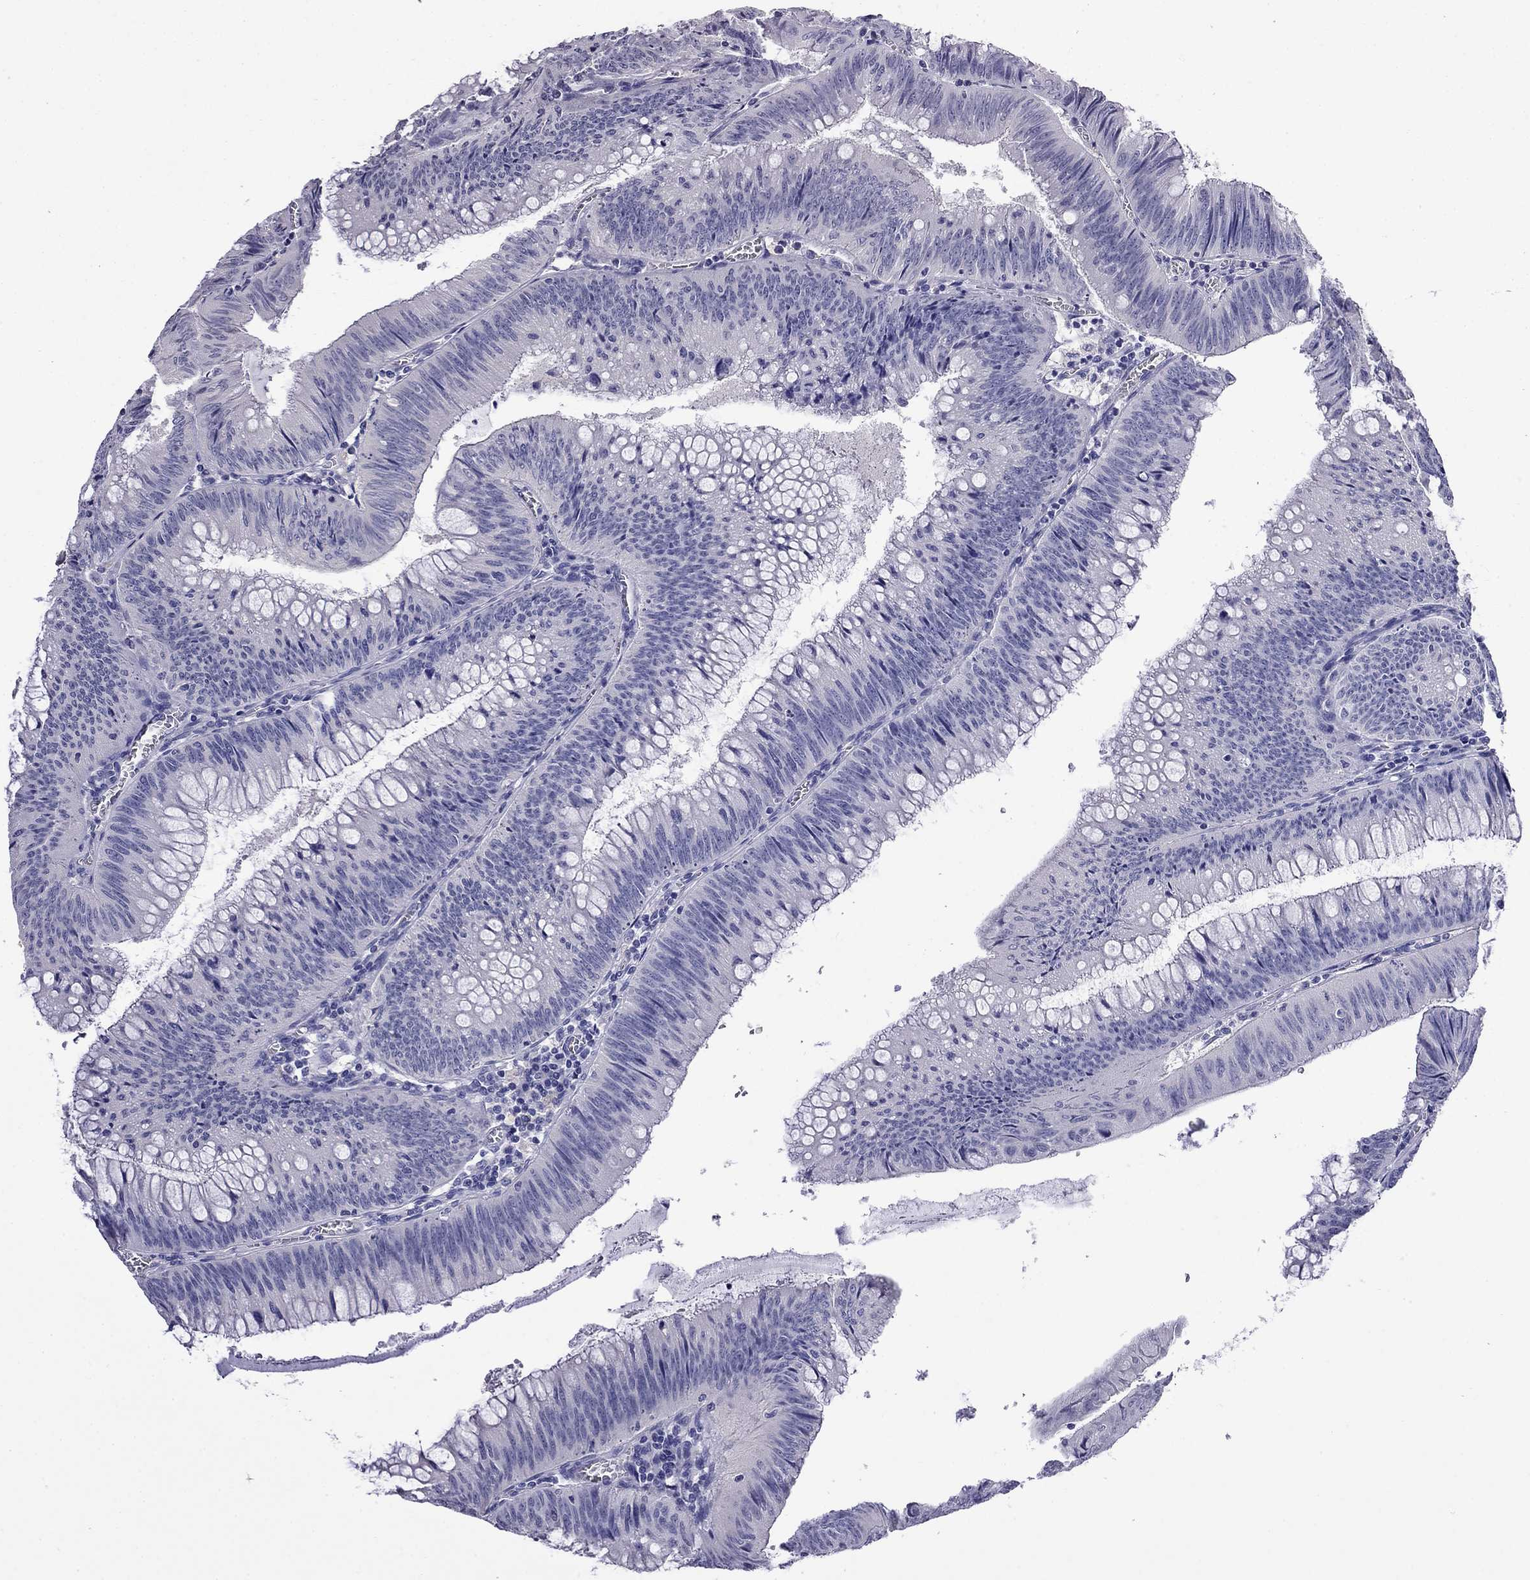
{"staining": {"intensity": "negative", "quantity": "none", "location": "none"}, "tissue": "colorectal cancer", "cell_type": "Tumor cells", "image_type": "cancer", "snomed": [{"axis": "morphology", "description": "Adenocarcinoma, NOS"}, {"axis": "topography", "description": "Rectum"}], "caption": "Immunohistochemistry image of human colorectal cancer stained for a protein (brown), which shows no positivity in tumor cells.", "gene": "MYO15A", "patient": {"sex": "female", "age": 72}}